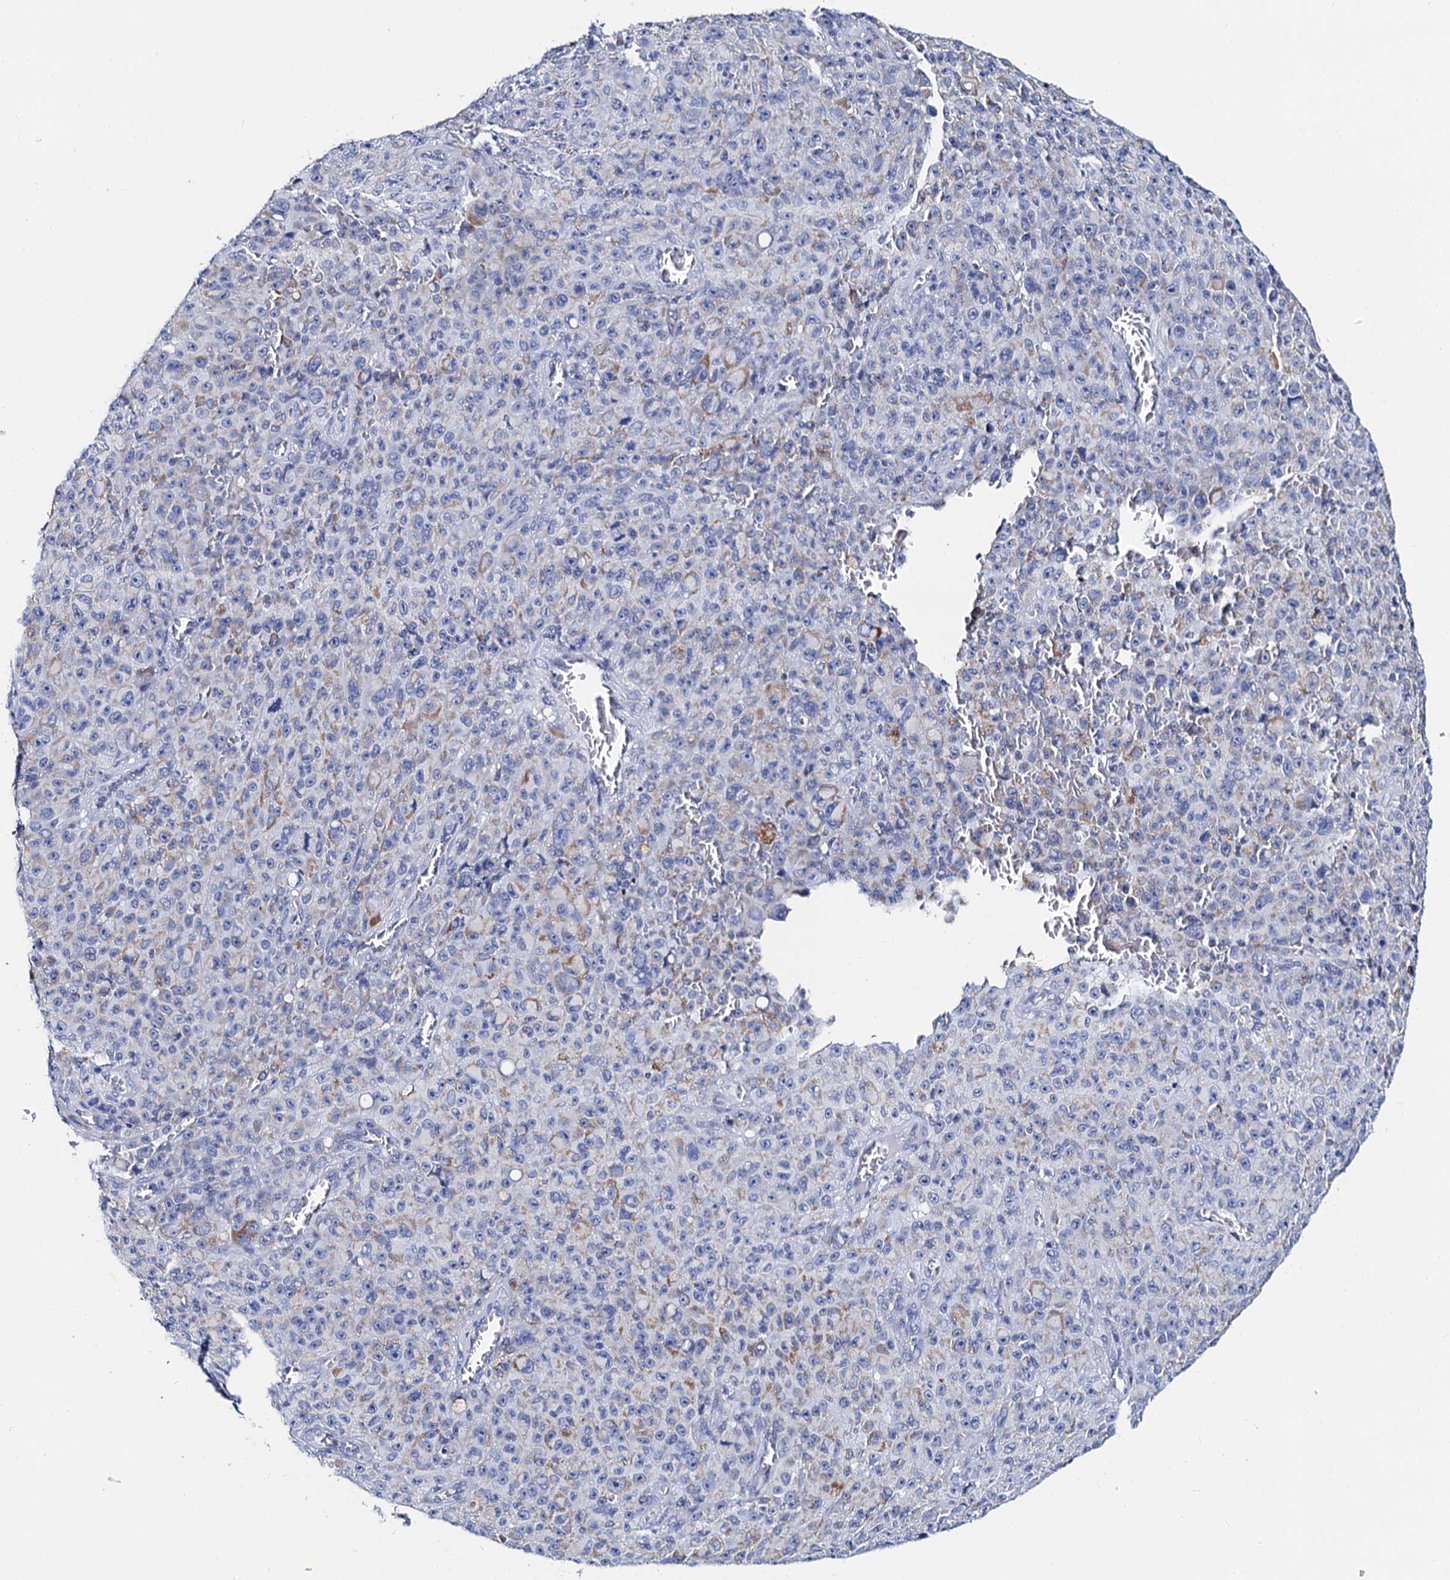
{"staining": {"intensity": "weak", "quantity": "<25%", "location": "cytoplasmic/membranous"}, "tissue": "melanoma", "cell_type": "Tumor cells", "image_type": "cancer", "snomed": [{"axis": "morphology", "description": "Malignant melanoma, NOS"}, {"axis": "topography", "description": "Skin"}], "caption": "Protein analysis of malignant melanoma reveals no significant staining in tumor cells.", "gene": "ACADSB", "patient": {"sex": "female", "age": 82}}